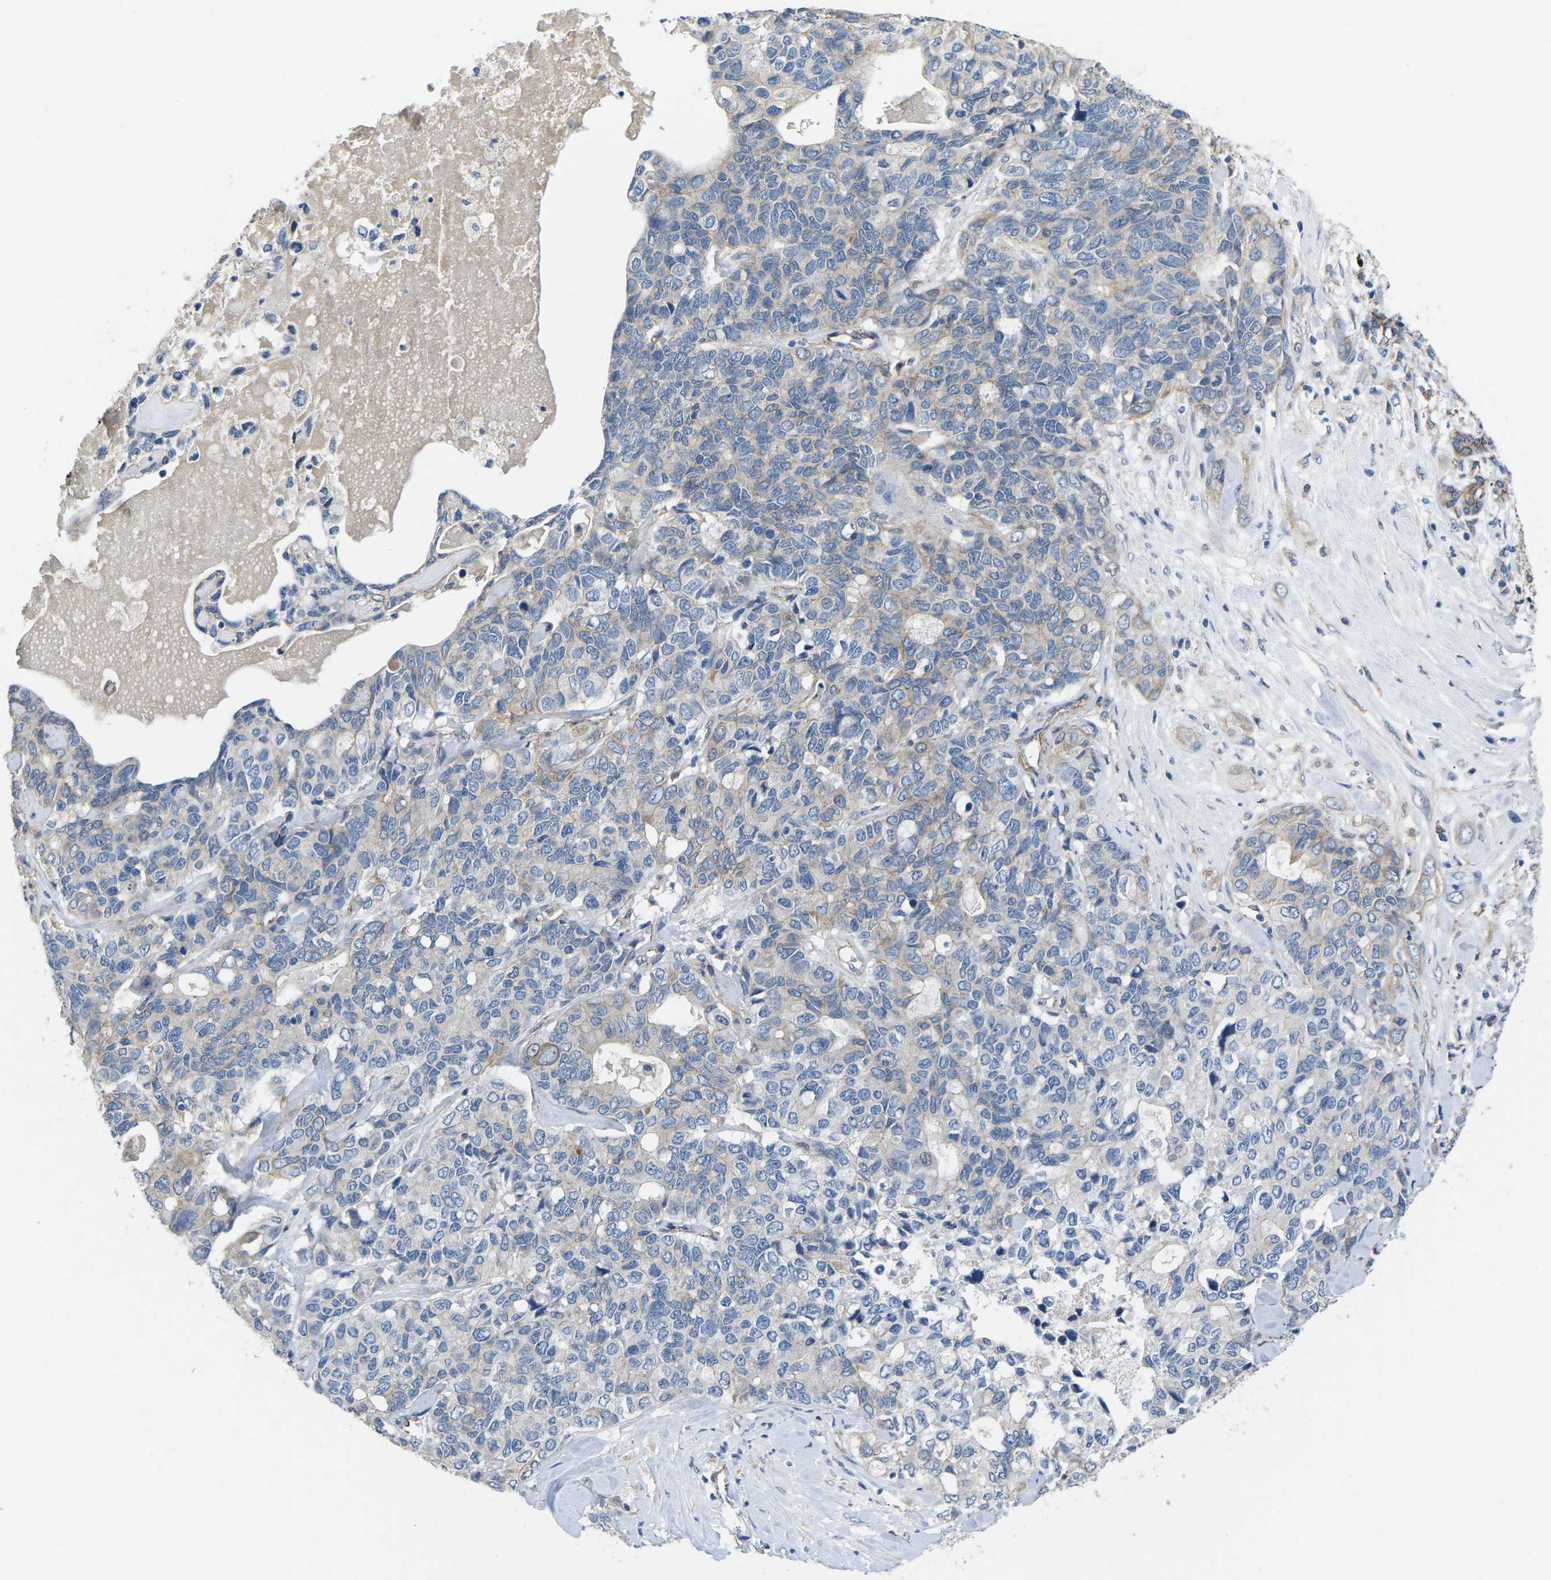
{"staining": {"intensity": "moderate", "quantity": "<25%", "location": "cytoplasmic/membranous"}, "tissue": "pancreatic cancer", "cell_type": "Tumor cells", "image_type": "cancer", "snomed": [{"axis": "morphology", "description": "Adenocarcinoma, NOS"}, {"axis": "topography", "description": "Pancreas"}], "caption": "Protein staining by immunohistochemistry reveals moderate cytoplasmic/membranous positivity in approximately <25% of tumor cells in pancreatic adenocarcinoma. Ihc stains the protein in brown and the nuclei are stained blue.", "gene": "CTNND1", "patient": {"sex": "female", "age": 56}}